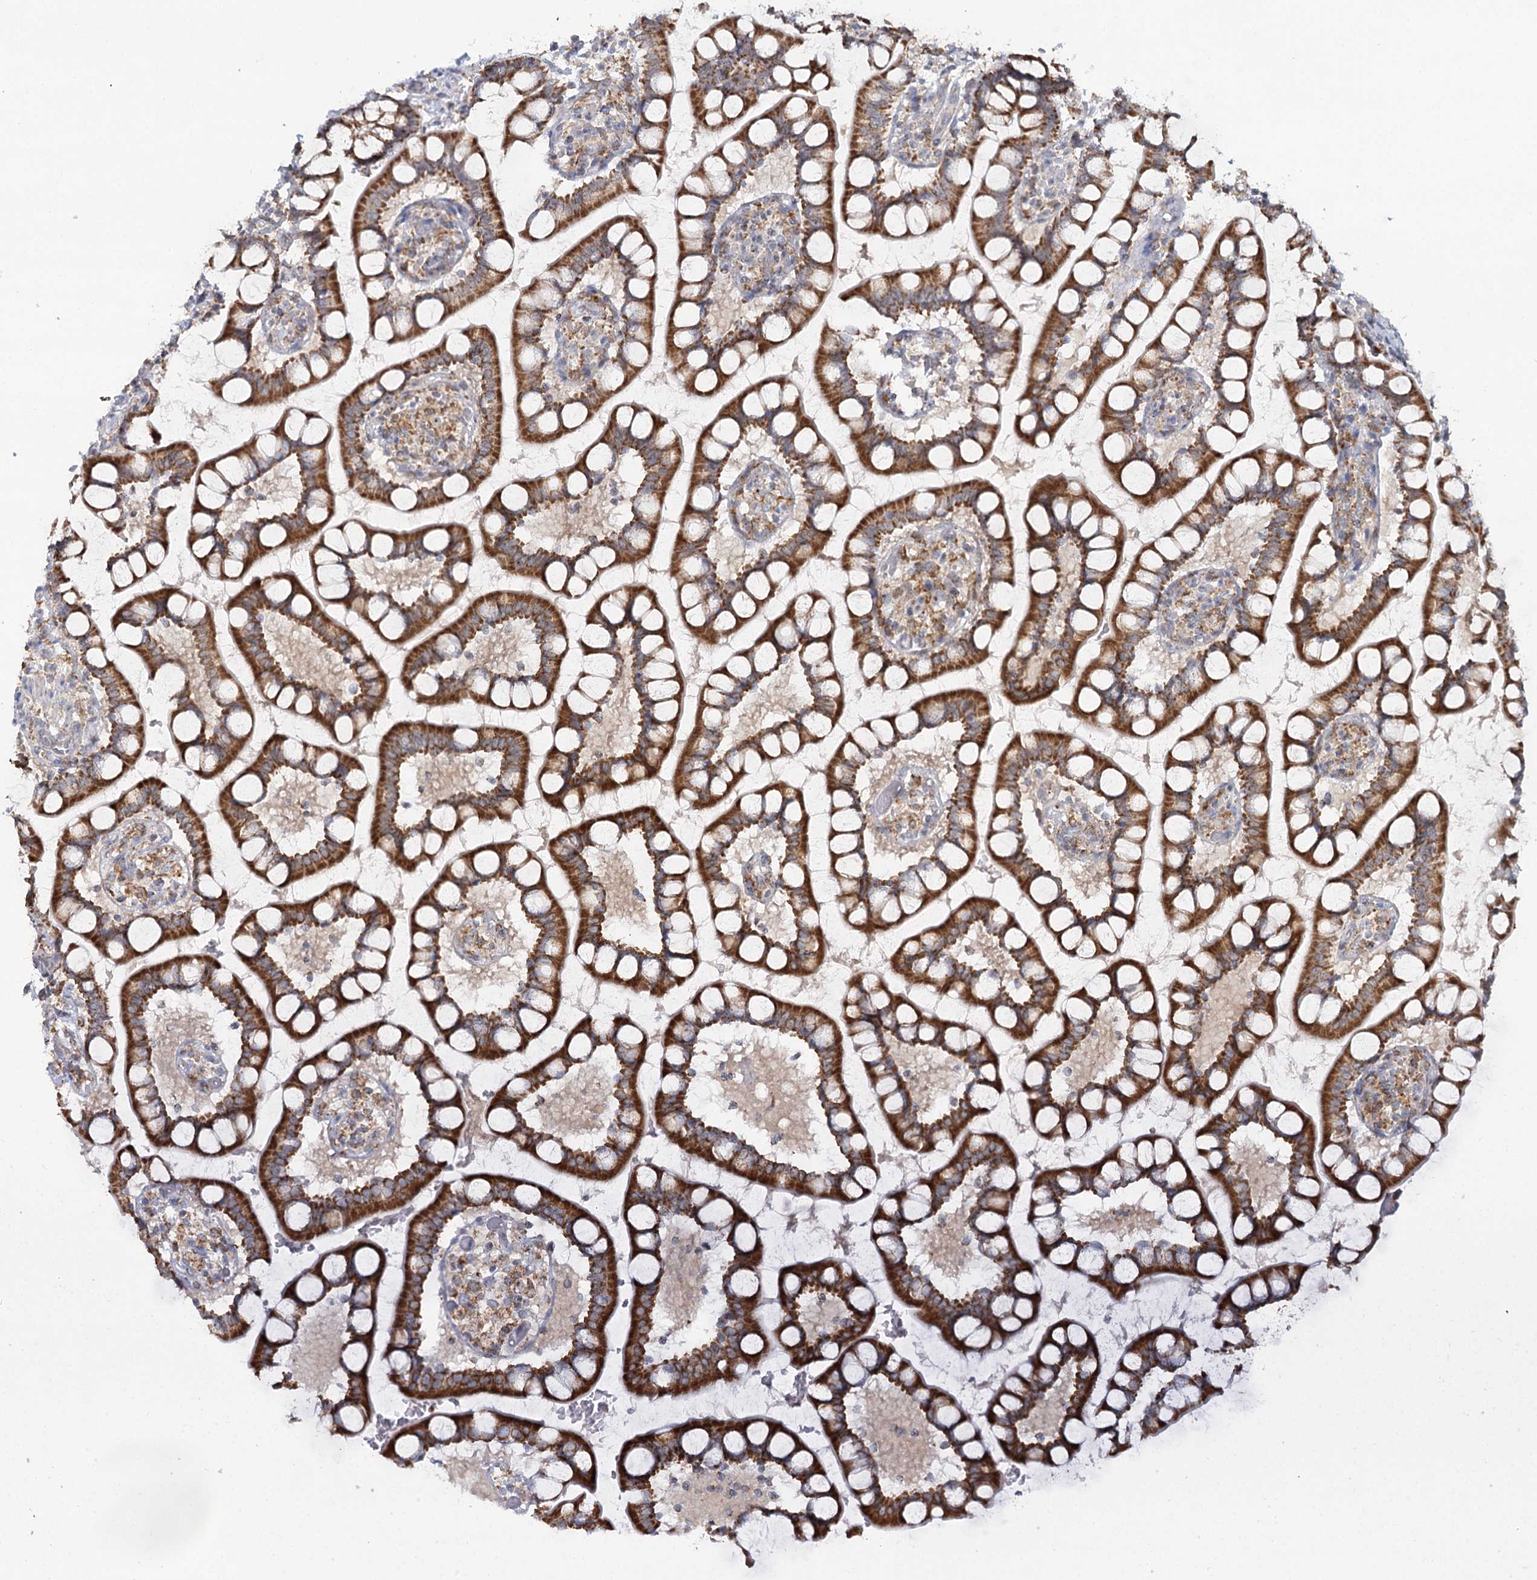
{"staining": {"intensity": "strong", "quantity": ">75%", "location": "cytoplasmic/membranous"}, "tissue": "small intestine", "cell_type": "Glandular cells", "image_type": "normal", "snomed": [{"axis": "morphology", "description": "Normal tissue, NOS"}, {"axis": "topography", "description": "Small intestine"}], "caption": "Immunohistochemistry (IHC) (DAB) staining of unremarkable small intestine exhibits strong cytoplasmic/membranous protein staining in about >75% of glandular cells. (brown staining indicates protein expression, while blue staining denotes nuclei).", "gene": "TAS1R1", "patient": {"sex": "male", "age": 52}}